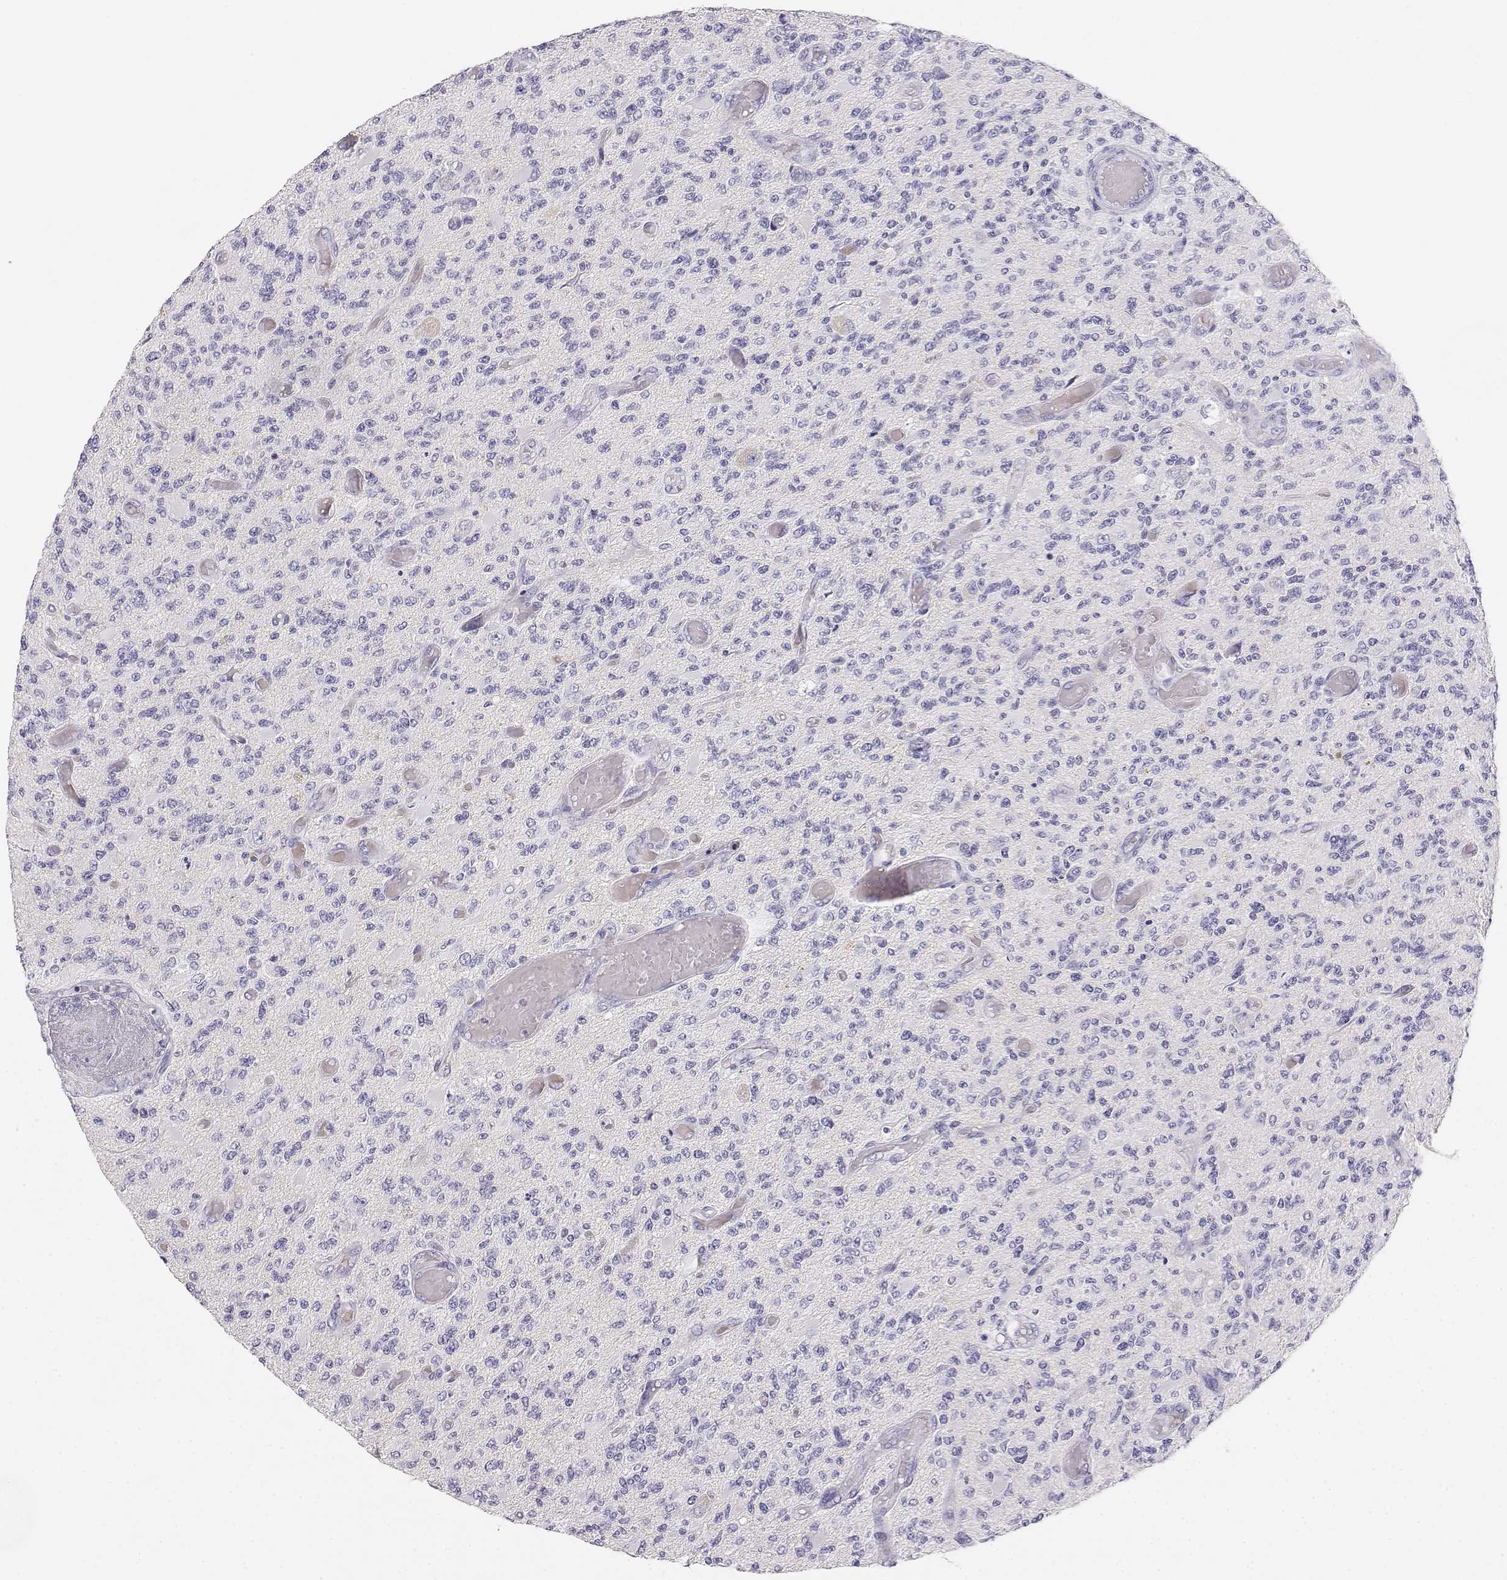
{"staining": {"intensity": "negative", "quantity": "none", "location": "none"}, "tissue": "glioma", "cell_type": "Tumor cells", "image_type": "cancer", "snomed": [{"axis": "morphology", "description": "Glioma, malignant, High grade"}, {"axis": "topography", "description": "Brain"}], "caption": "High magnification brightfield microscopy of malignant glioma (high-grade) stained with DAB (3,3'-diaminobenzidine) (brown) and counterstained with hematoxylin (blue): tumor cells show no significant staining.", "gene": "GPR174", "patient": {"sex": "female", "age": 63}}